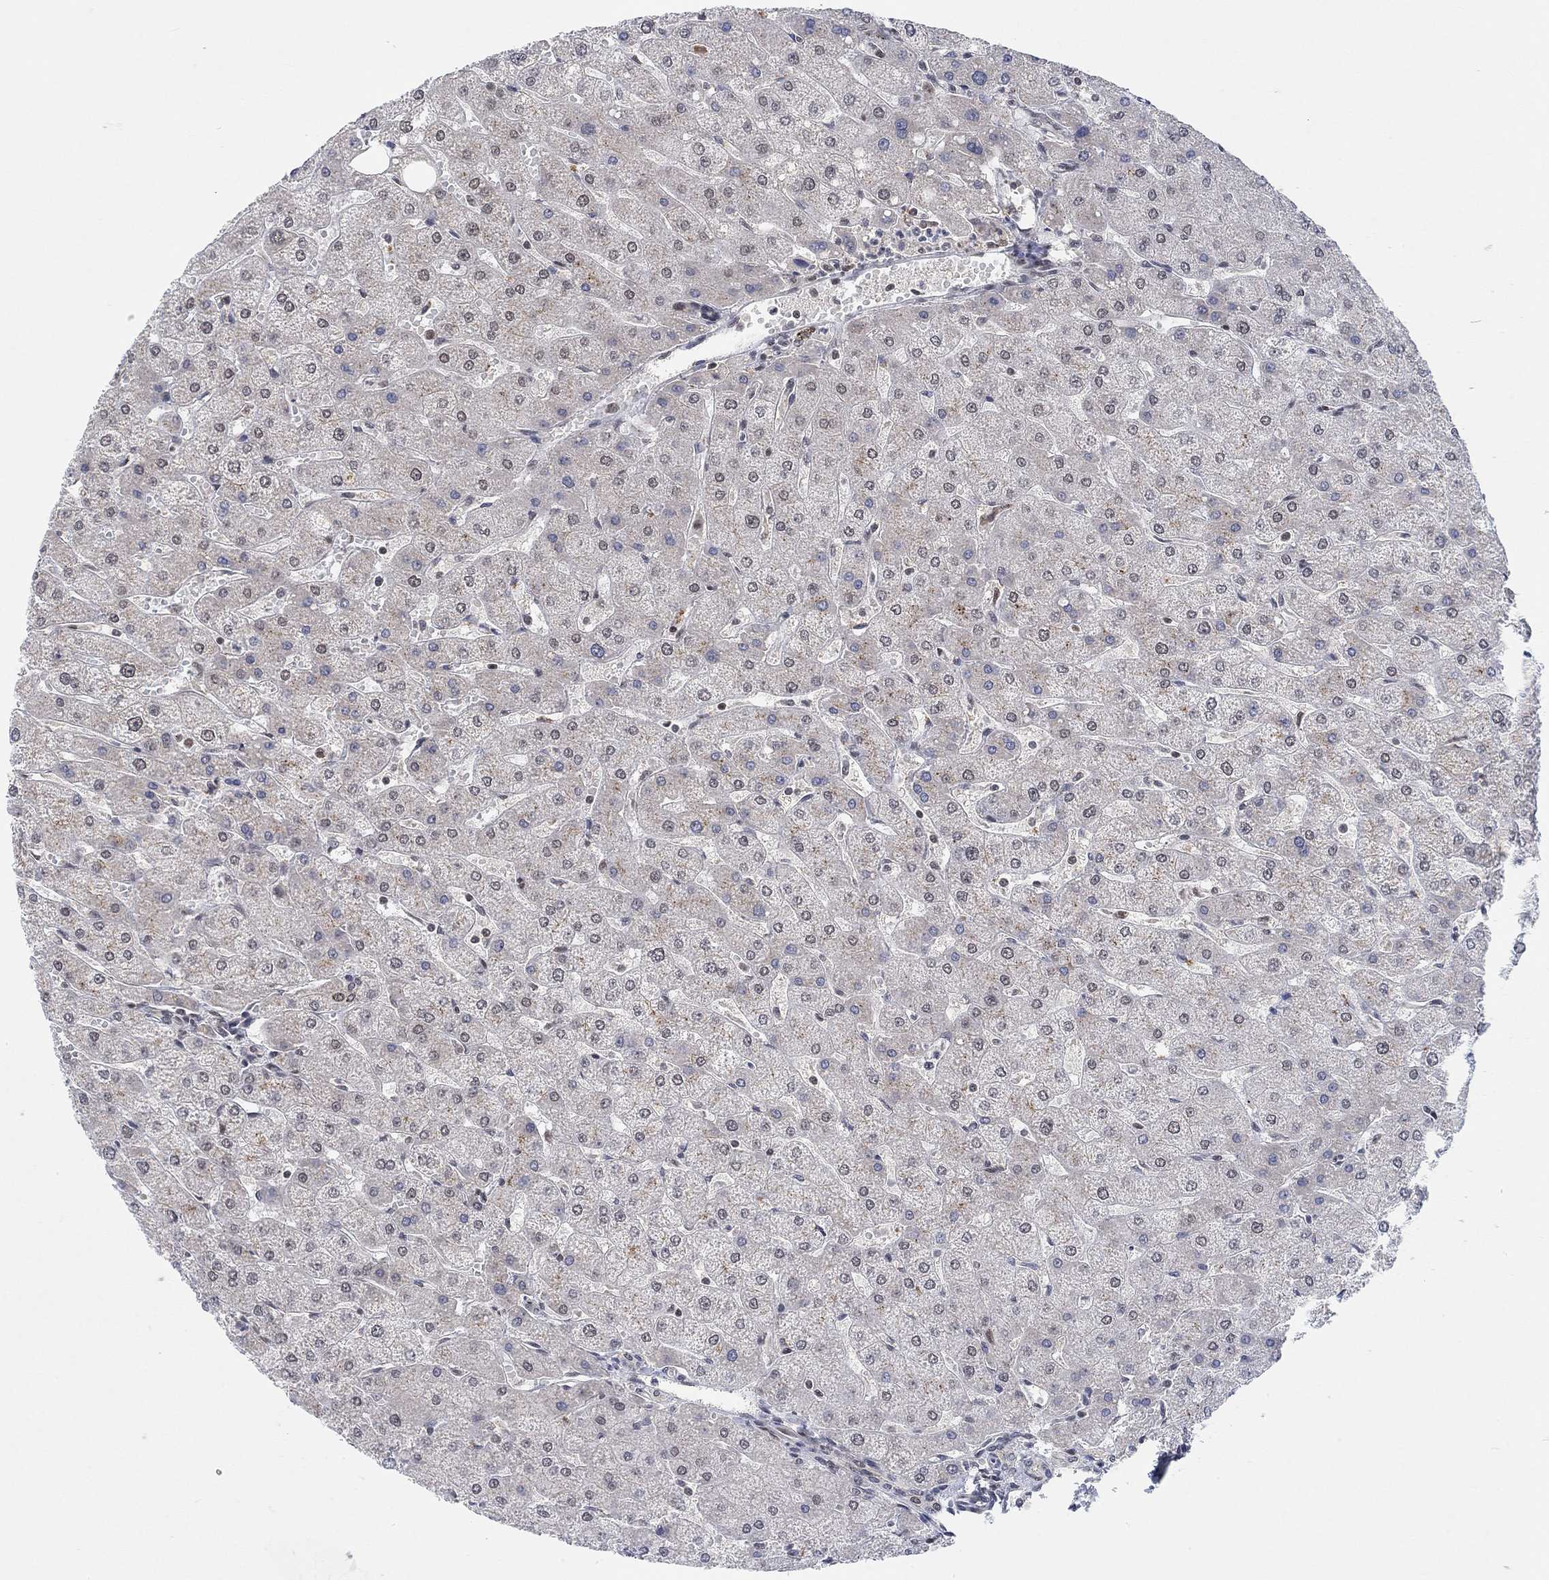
{"staining": {"intensity": "negative", "quantity": "none", "location": "none"}, "tissue": "liver", "cell_type": "Cholangiocytes", "image_type": "normal", "snomed": [{"axis": "morphology", "description": "Normal tissue, NOS"}, {"axis": "topography", "description": "Liver"}], "caption": "IHC photomicrograph of benign liver: liver stained with DAB exhibits no significant protein positivity in cholangiocytes. (DAB immunohistochemistry visualized using brightfield microscopy, high magnification).", "gene": "THAP8", "patient": {"sex": "male", "age": 67}}